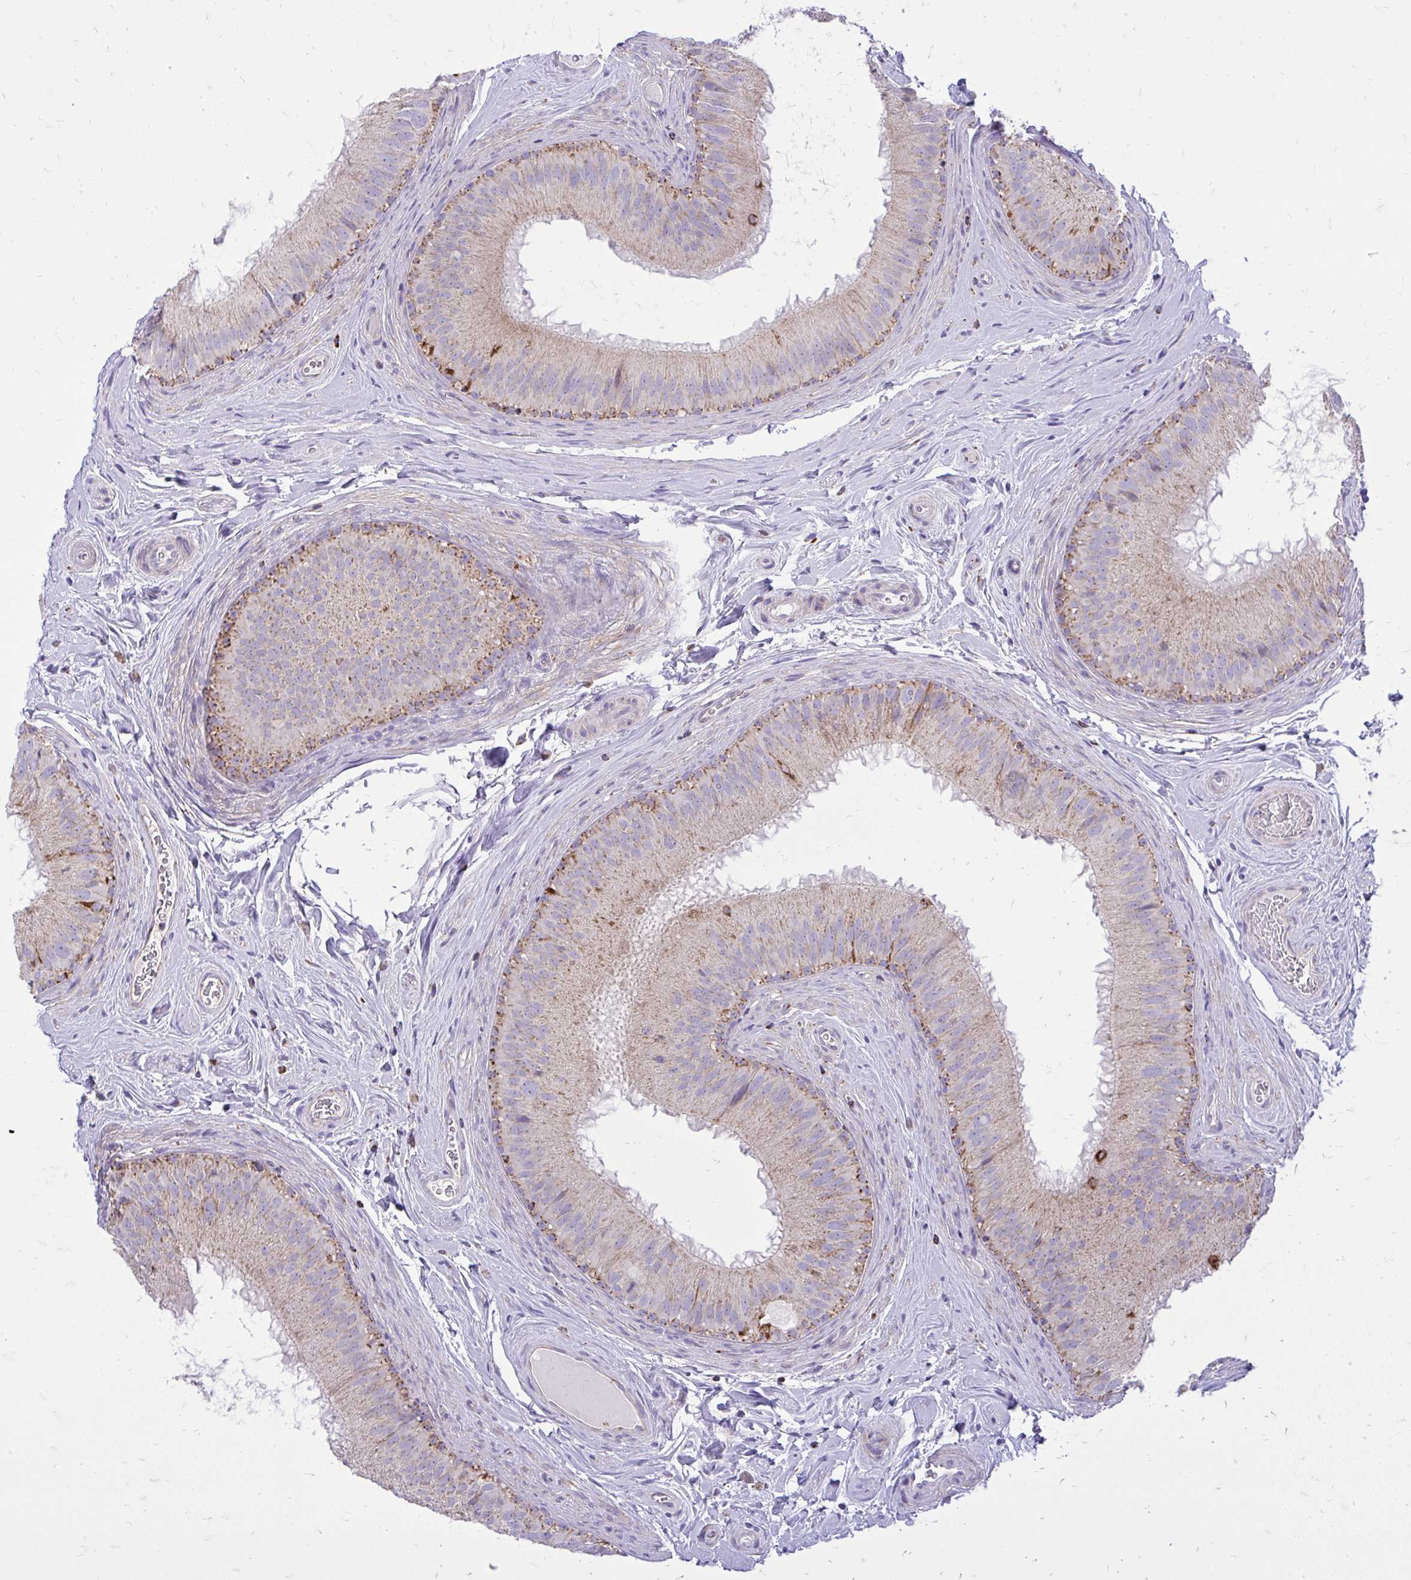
{"staining": {"intensity": "strong", "quantity": "<25%", "location": "cytoplasmic/membranous"}, "tissue": "epididymis", "cell_type": "Glandular cells", "image_type": "normal", "snomed": [{"axis": "morphology", "description": "Normal tissue, NOS"}, {"axis": "topography", "description": "Epididymis"}], "caption": "Approximately <25% of glandular cells in benign human epididymis demonstrate strong cytoplasmic/membranous protein staining as visualized by brown immunohistochemical staining.", "gene": "SPTBN2", "patient": {"sex": "male", "age": 44}}